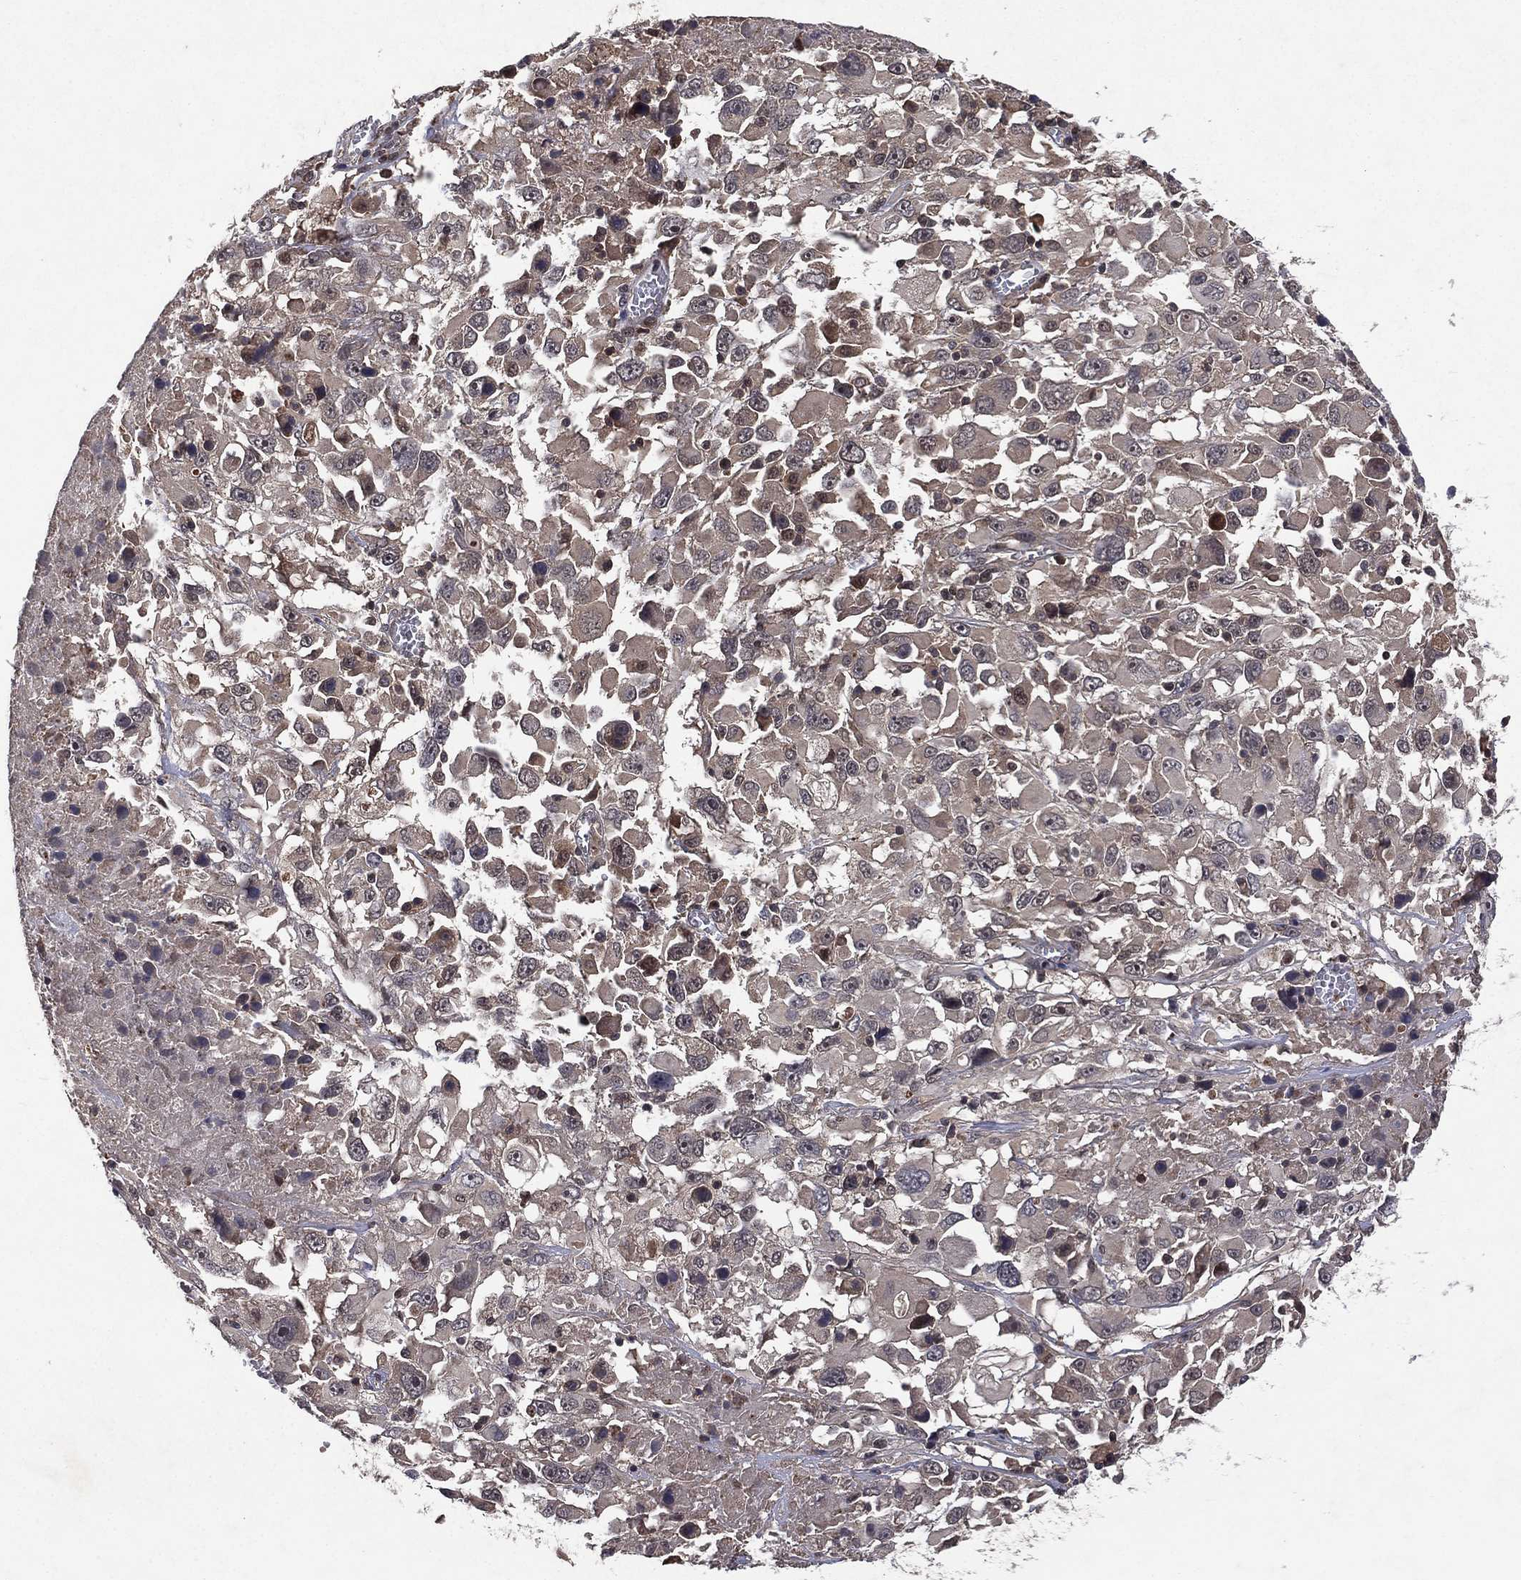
{"staining": {"intensity": "negative", "quantity": "none", "location": "none"}, "tissue": "melanoma", "cell_type": "Tumor cells", "image_type": "cancer", "snomed": [{"axis": "morphology", "description": "Malignant melanoma, Metastatic site"}, {"axis": "topography", "description": "Soft tissue"}], "caption": "The histopathology image shows no staining of tumor cells in malignant melanoma (metastatic site).", "gene": "ATG4B", "patient": {"sex": "male", "age": 50}}